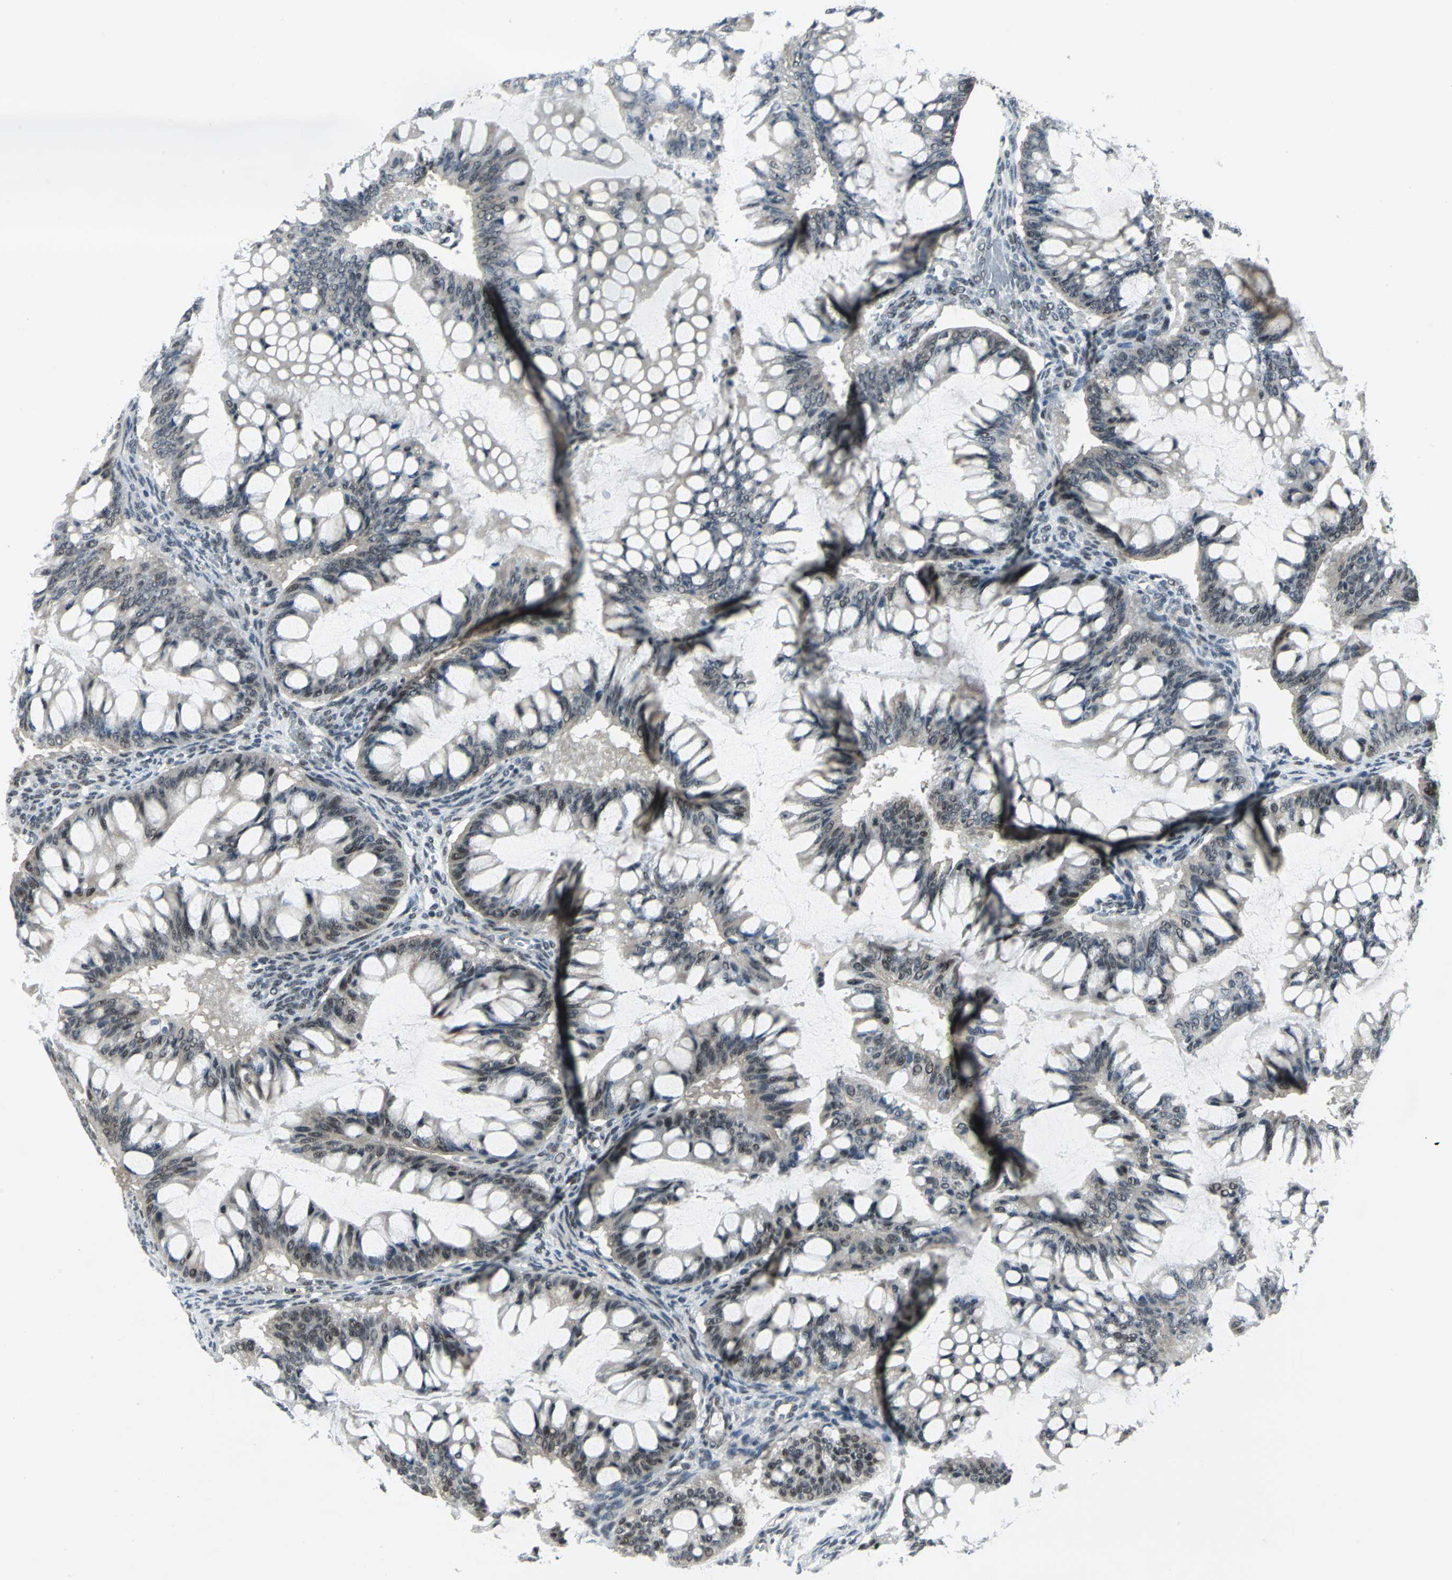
{"staining": {"intensity": "weak", "quantity": "<25%", "location": "cytoplasmic/membranous,nuclear"}, "tissue": "ovarian cancer", "cell_type": "Tumor cells", "image_type": "cancer", "snomed": [{"axis": "morphology", "description": "Cystadenocarcinoma, mucinous, NOS"}, {"axis": "topography", "description": "Ovary"}], "caption": "Immunohistochemistry (IHC) micrograph of neoplastic tissue: human ovarian cancer stained with DAB (3,3'-diaminobenzidine) exhibits no significant protein expression in tumor cells.", "gene": "MTA1", "patient": {"sex": "female", "age": 73}}